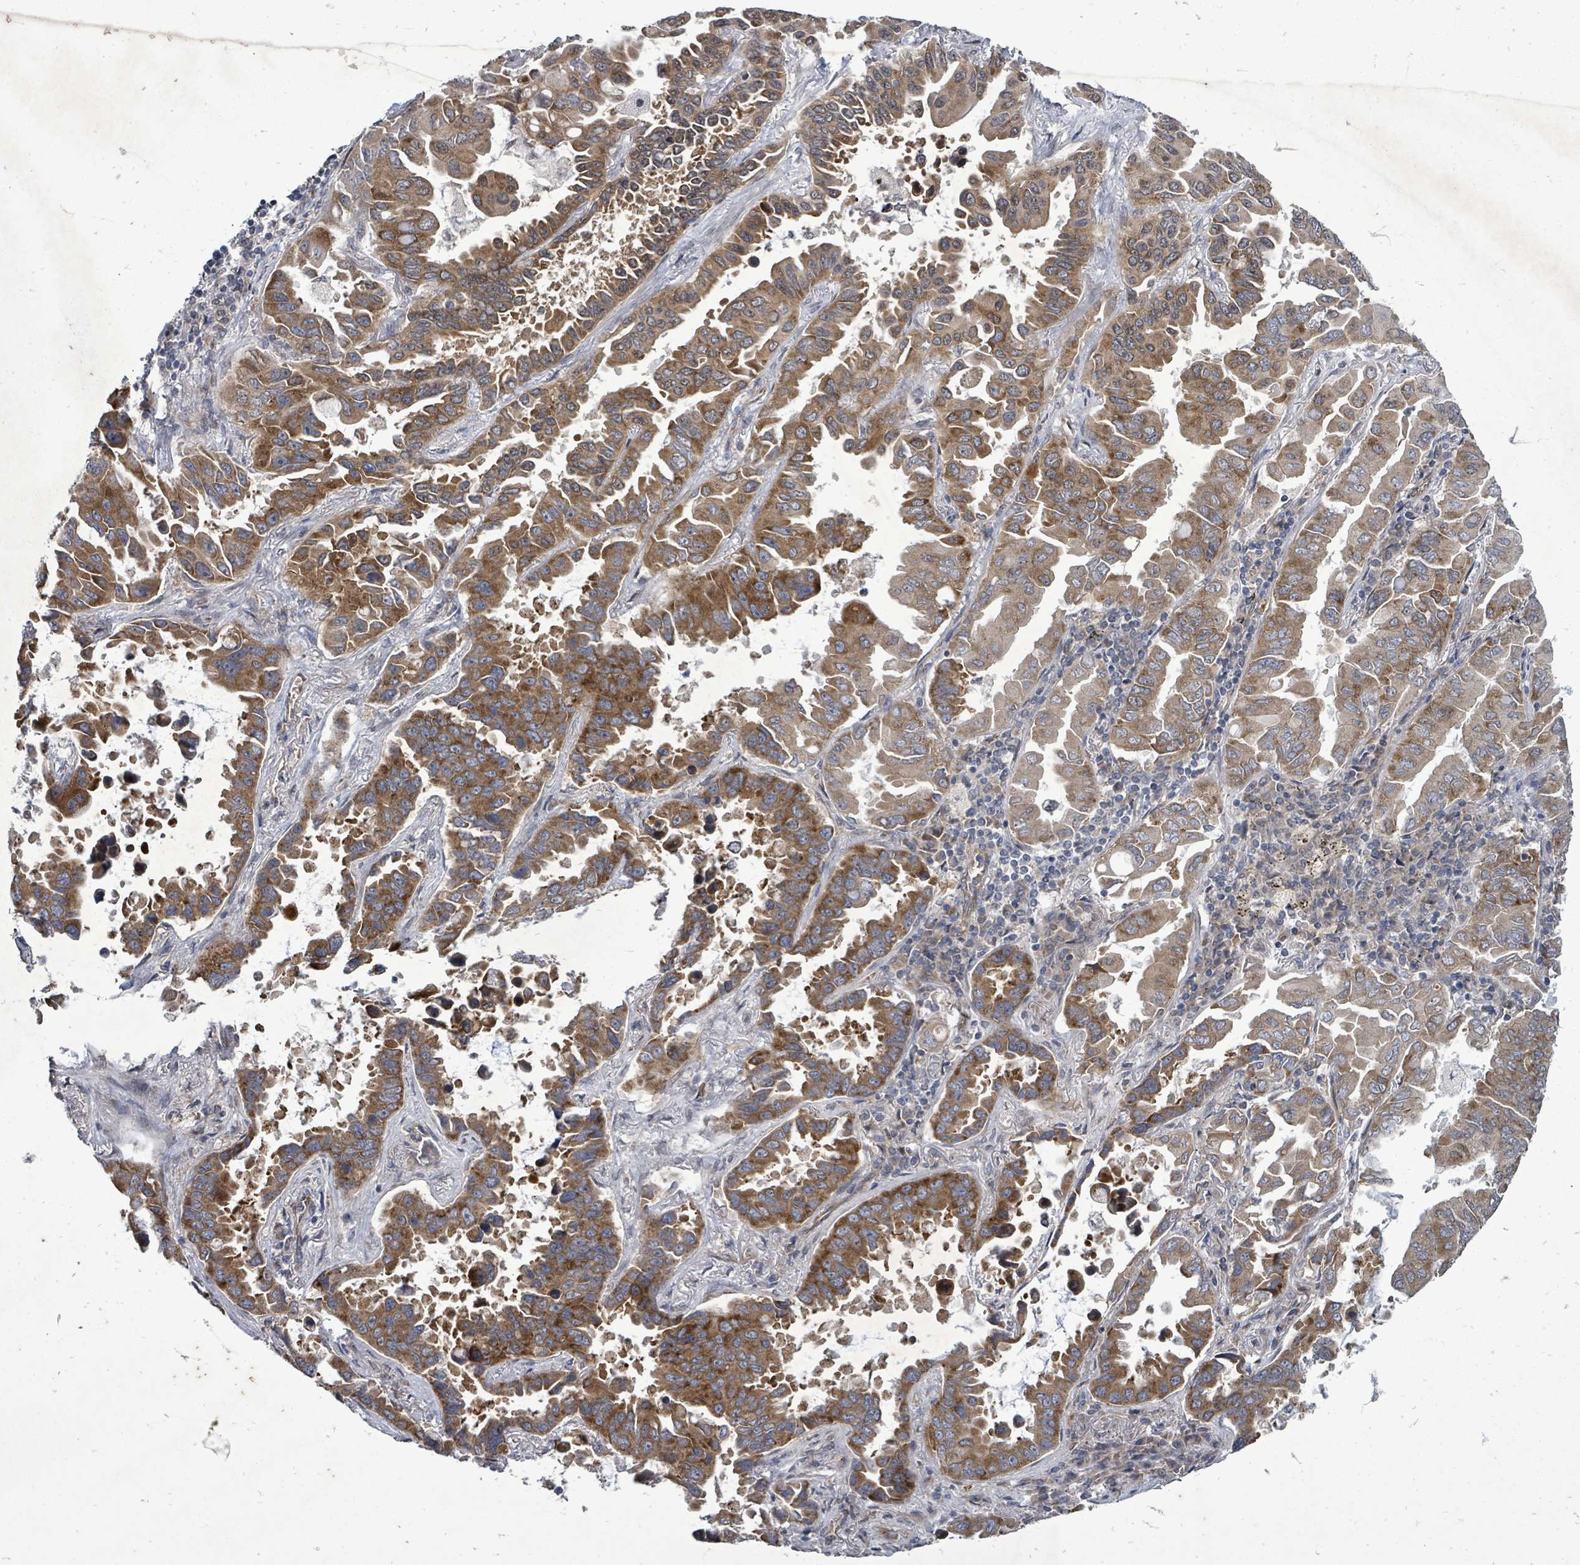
{"staining": {"intensity": "moderate", "quantity": ">75%", "location": "cytoplasmic/membranous"}, "tissue": "lung cancer", "cell_type": "Tumor cells", "image_type": "cancer", "snomed": [{"axis": "morphology", "description": "Adenocarcinoma, NOS"}, {"axis": "topography", "description": "Lung"}], "caption": "Lung adenocarcinoma stained with immunohistochemistry (IHC) displays moderate cytoplasmic/membranous expression in approximately >75% of tumor cells.", "gene": "RALGAPB", "patient": {"sex": "male", "age": 64}}